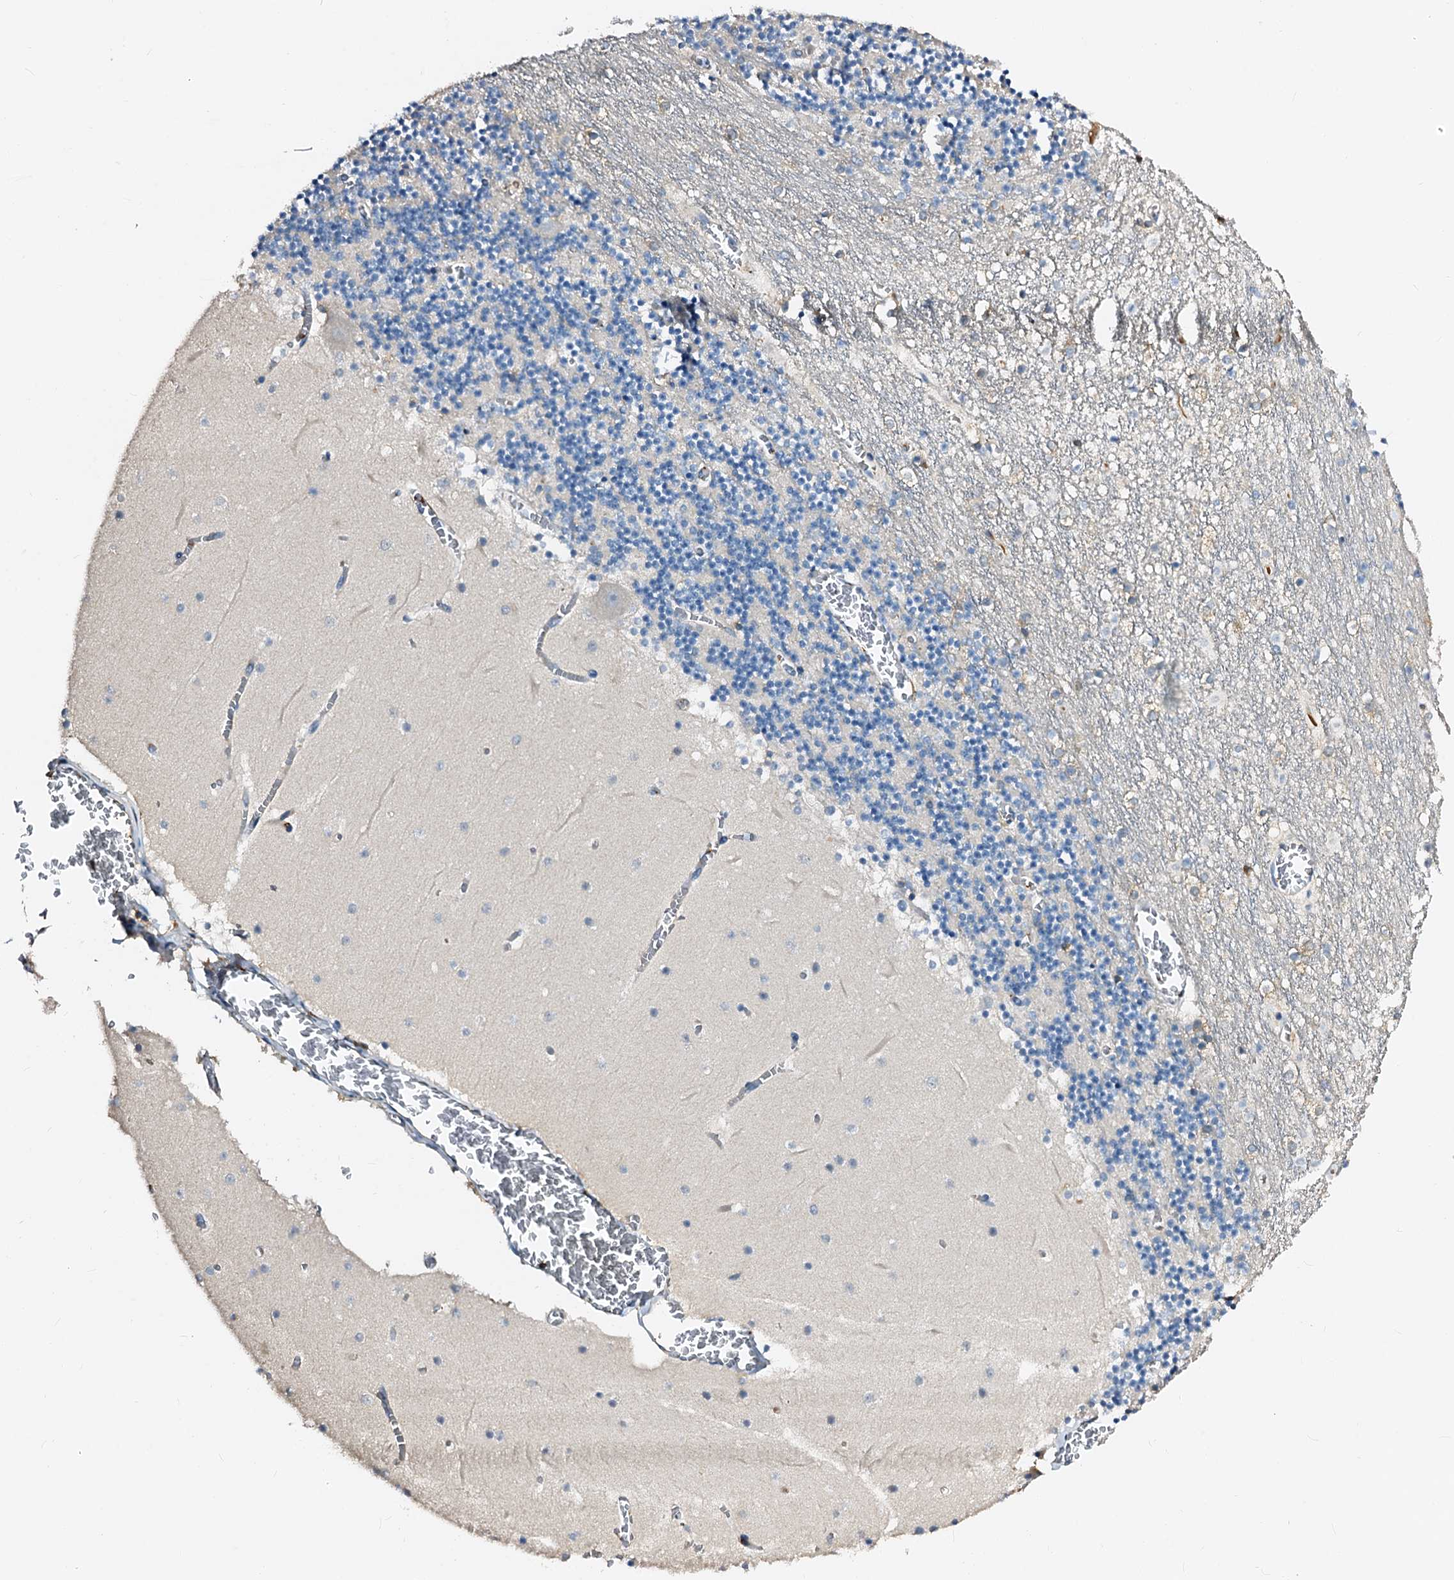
{"staining": {"intensity": "negative", "quantity": "none", "location": "none"}, "tissue": "cerebellum", "cell_type": "Cells in granular layer", "image_type": "normal", "snomed": [{"axis": "morphology", "description": "Normal tissue, NOS"}, {"axis": "topography", "description": "Cerebellum"}], "caption": "This is a image of IHC staining of normal cerebellum, which shows no staining in cells in granular layer.", "gene": "CSKMT", "patient": {"sex": "female", "age": 28}}